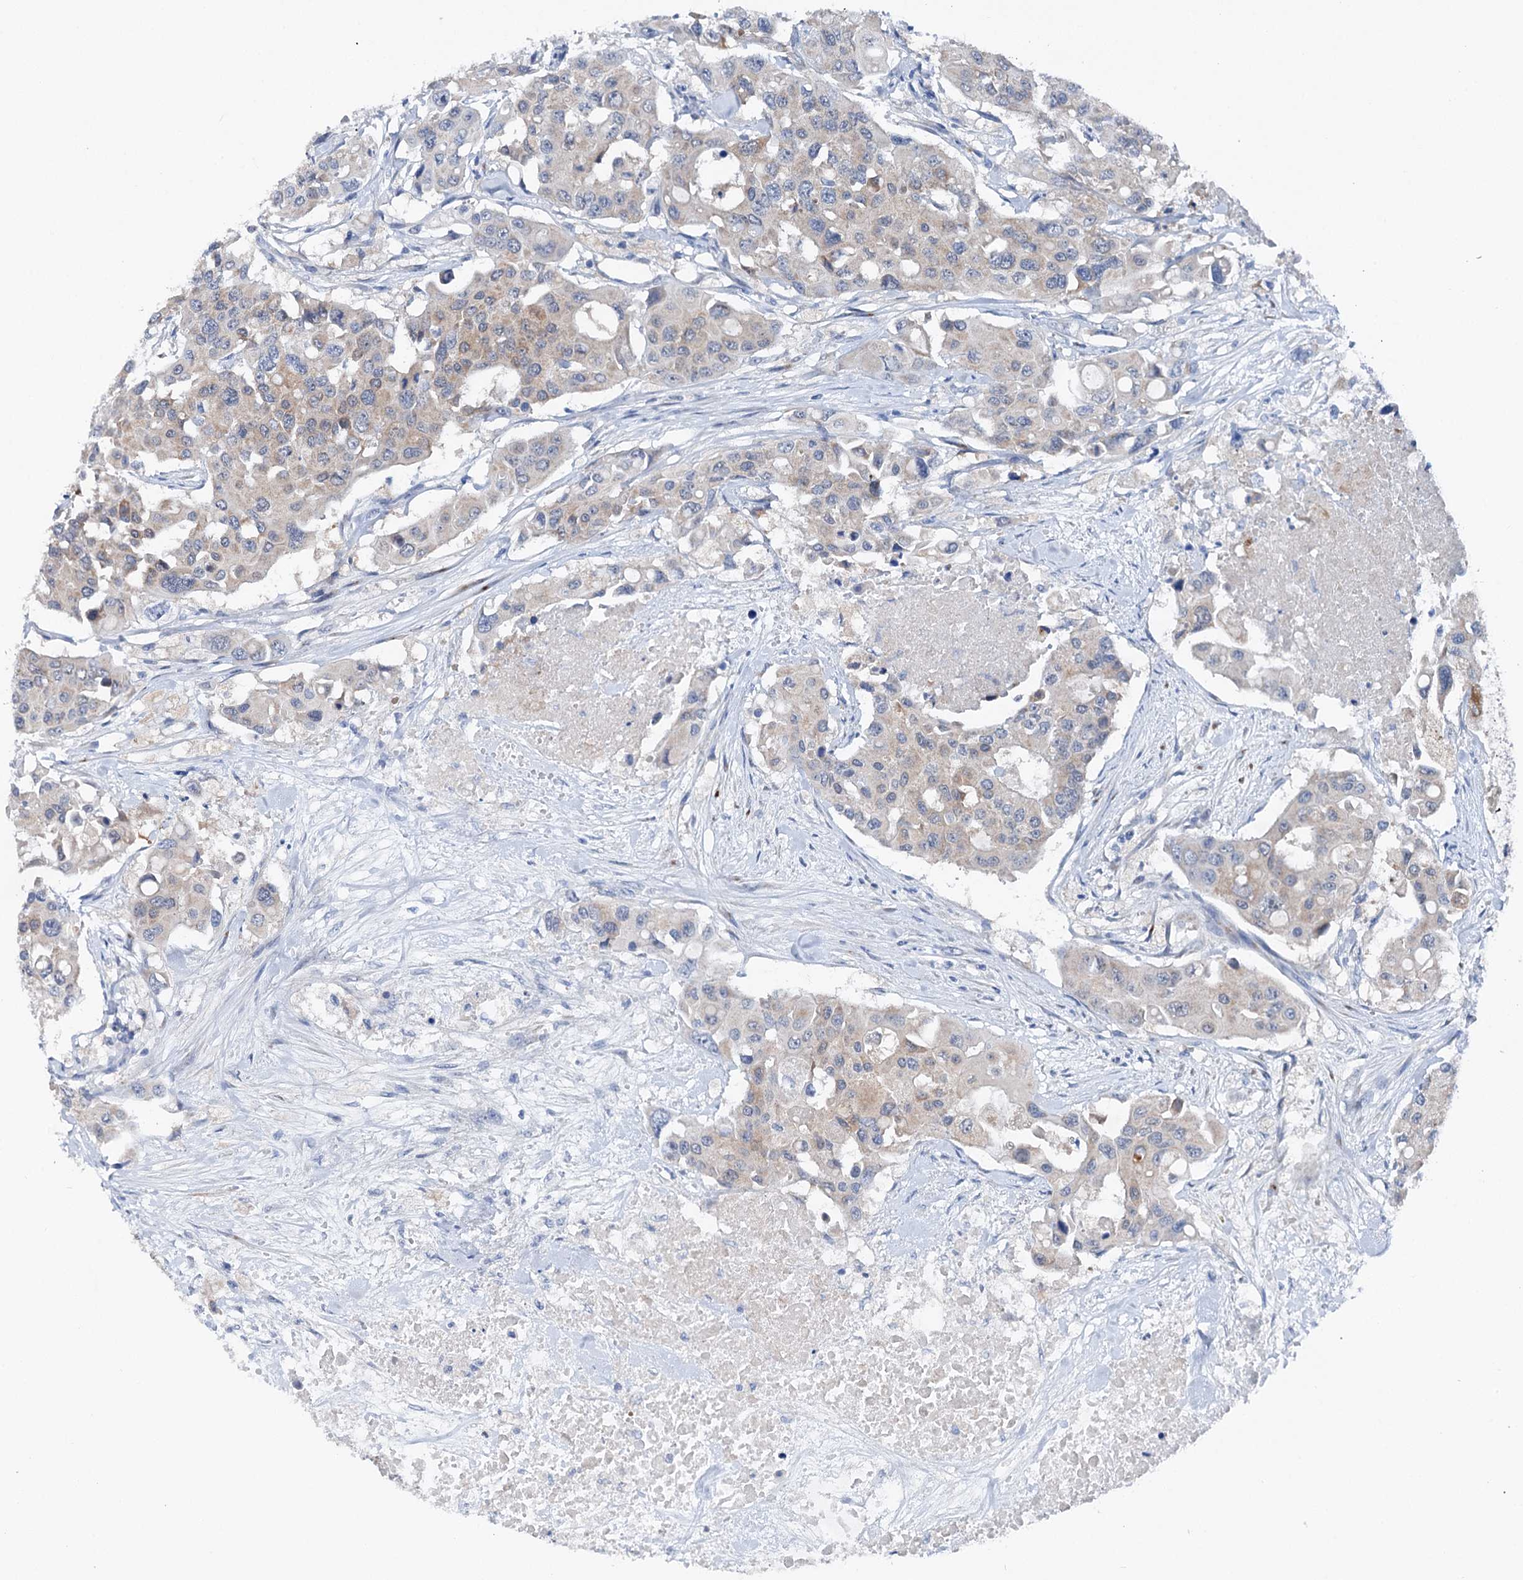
{"staining": {"intensity": "weak", "quantity": "25%-75%", "location": "cytoplasmic/membranous"}, "tissue": "colorectal cancer", "cell_type": "Tumor cells", "image_type": "cancer", "snomed": [{"axis": "morphology", "description": "Adenocarcinoma, NOS"}, {"axis": "topography", "description": "Colon"}], "caption": "Weak cytoplasmic/membranous positivity for a protein is appreciated in about 25%-75% of tumor cells of adenocarcinoma (colorectal) using IHC.", "gene": "SHROOM1", "patient": {"sex": "male", "age": 77}}